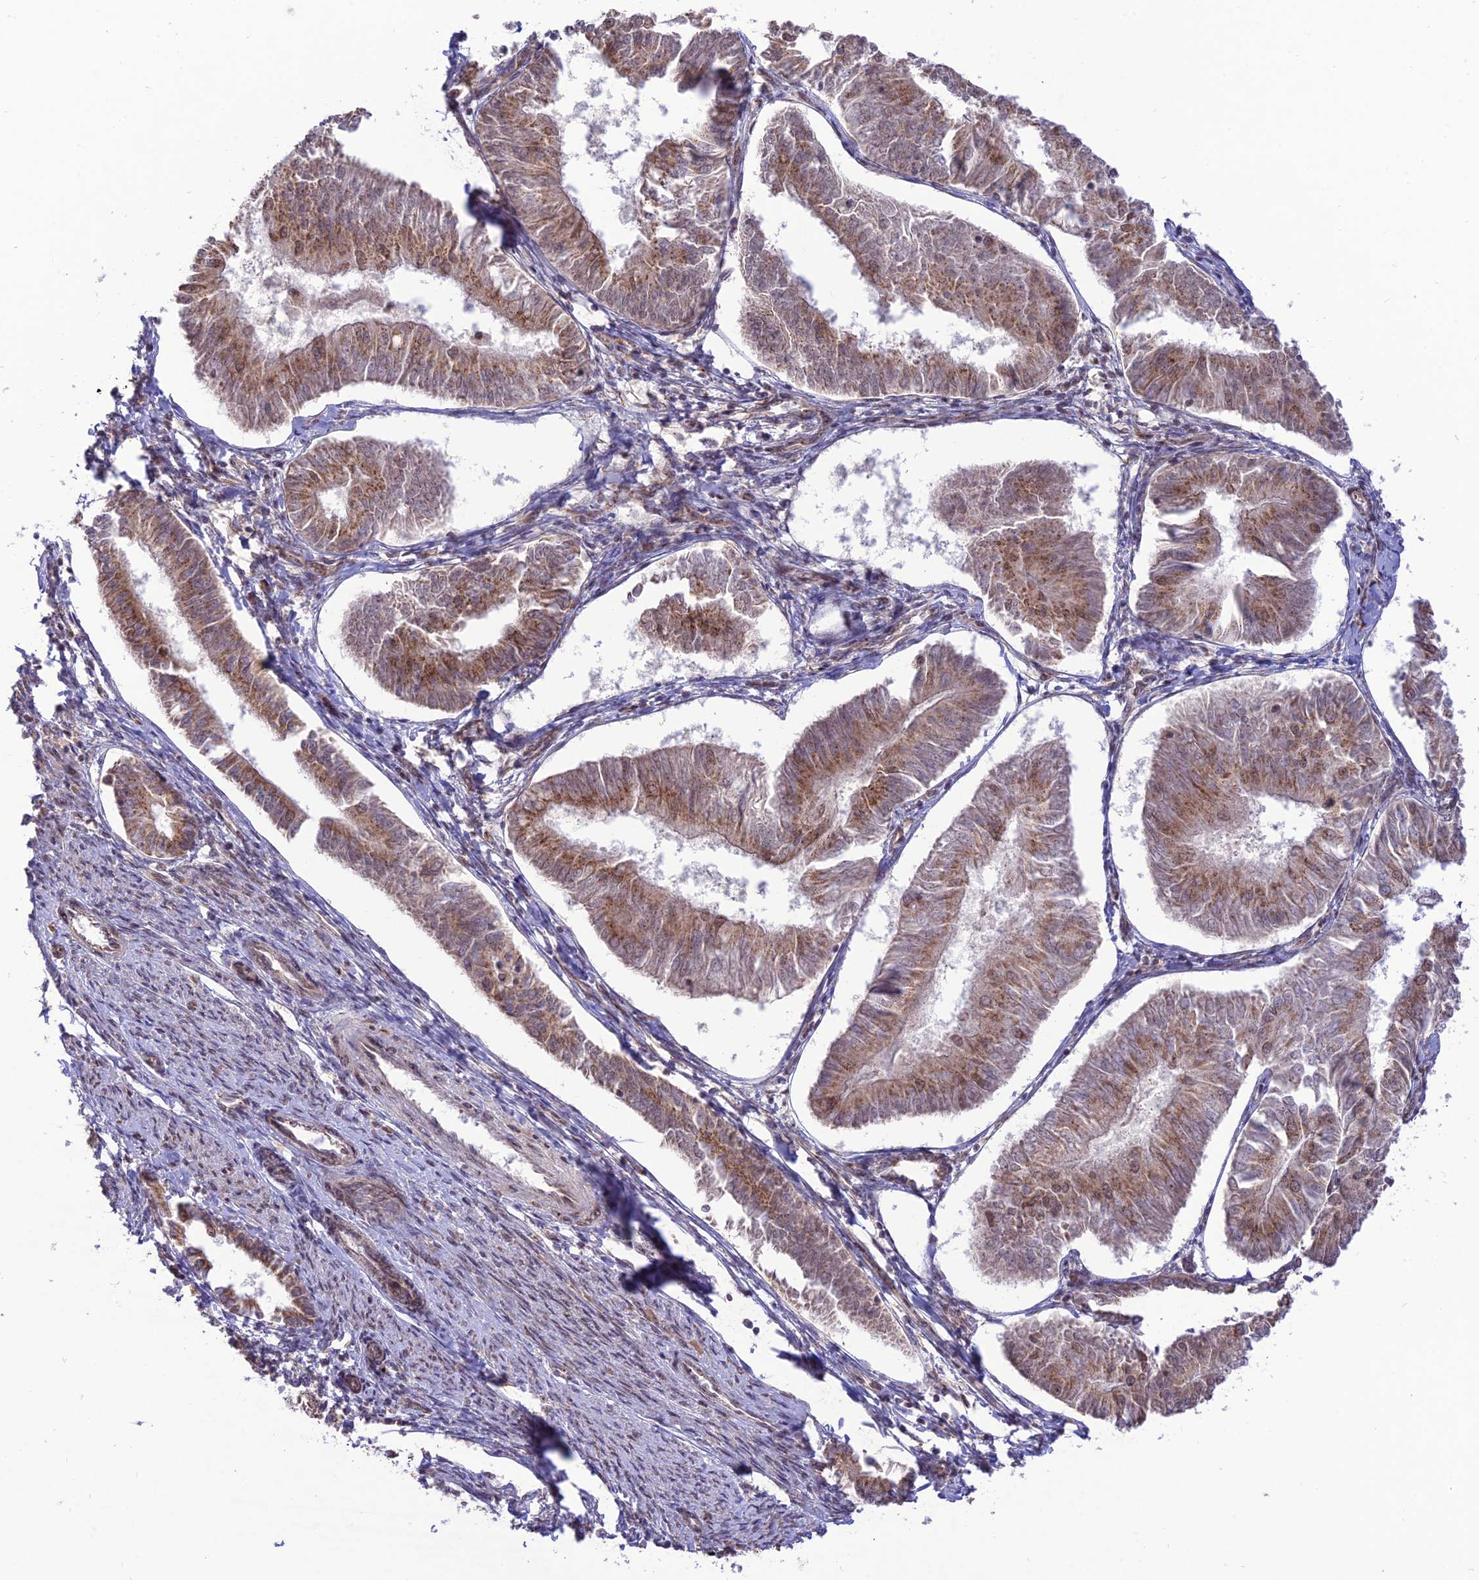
{"staining": {"intensity": "moderate", "quantity": ">75%", "location": "cytoplasmic/membranous"}, "tissue": "endometrial cancer", "cell_type": "Tumor cells", "image_type": "cancer", "snomed": [{"axis": "morphology", "description": "Adenocarcinoma, NOS"}, {"axis": "topography", "description": "Endometrium"}], "caption": "Endometrial cancer (adenocarcinoma) tissue reveals moderate cytoplasmic/membranous expression in about >75% of tumor cells", "gene": "GOLGA3", "patient": {"sex": "female", "age": 58}}